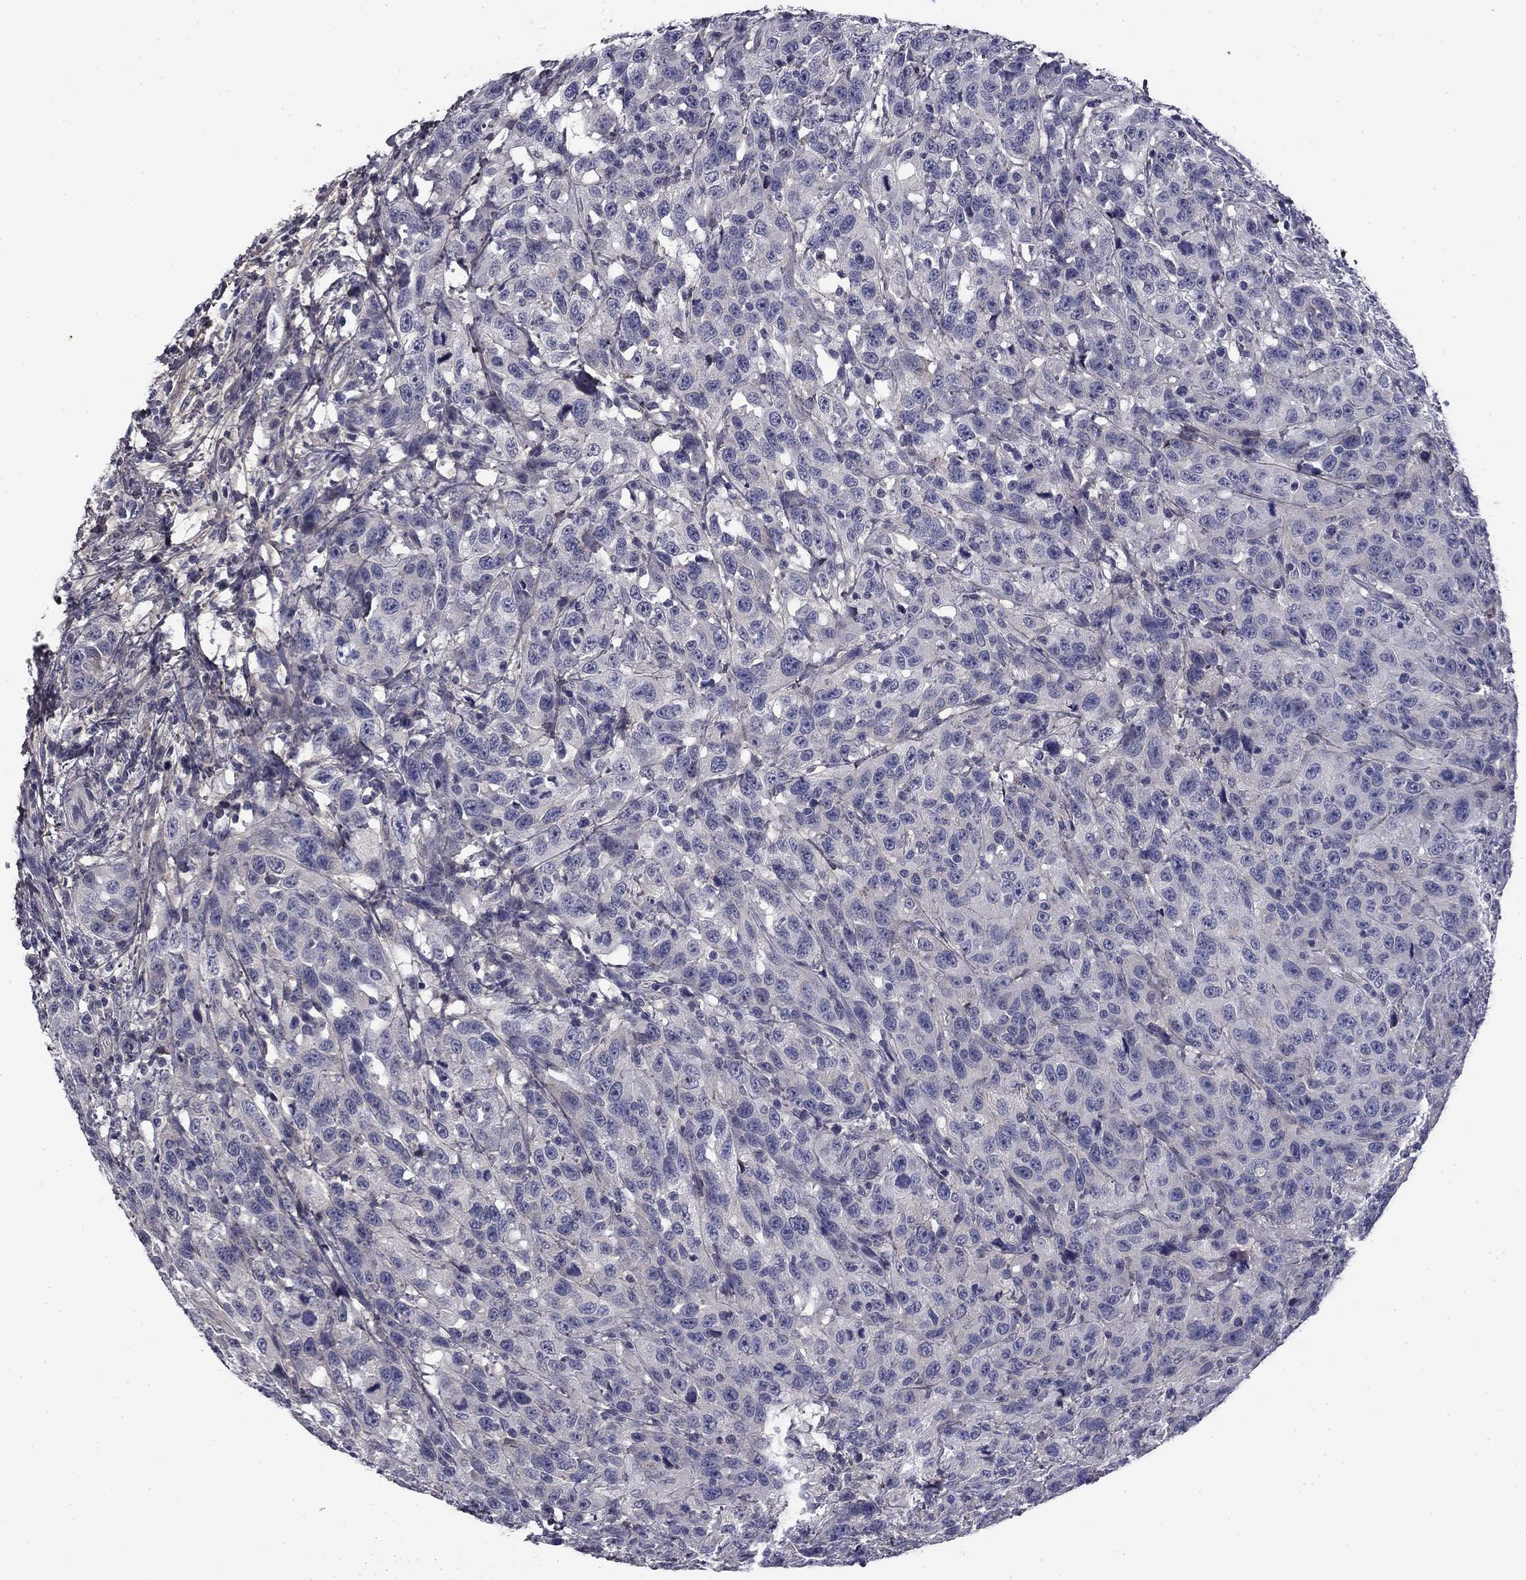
{"staining": {"intensity": "negative", "quantity": "none", "location": "none"}, "tissue": "urothelial cancer", "cell_type": "Tumor cells", "image_type": "cancer", "snomed": [{"axis": "morphology", "description": "Urothelial carcinoma, NOS"}, {"axis": "morphology", "description": "Urothelial carcinoma, High grade"}, {"axis": "topography", "description": "Urinary bladder"}], "caption": "IHC histopathology image of neoplastic tissue: human urothelial carcinoma (high-grade) stained with DAB (3,3'-diaminobenzidine) exhibits no significant protein staining in tumor cells. (Brightfield microscopy of DAB IHC at high magnification).", "gene": "COL2A1", "patient": {"sex": "female", "age": 73}}